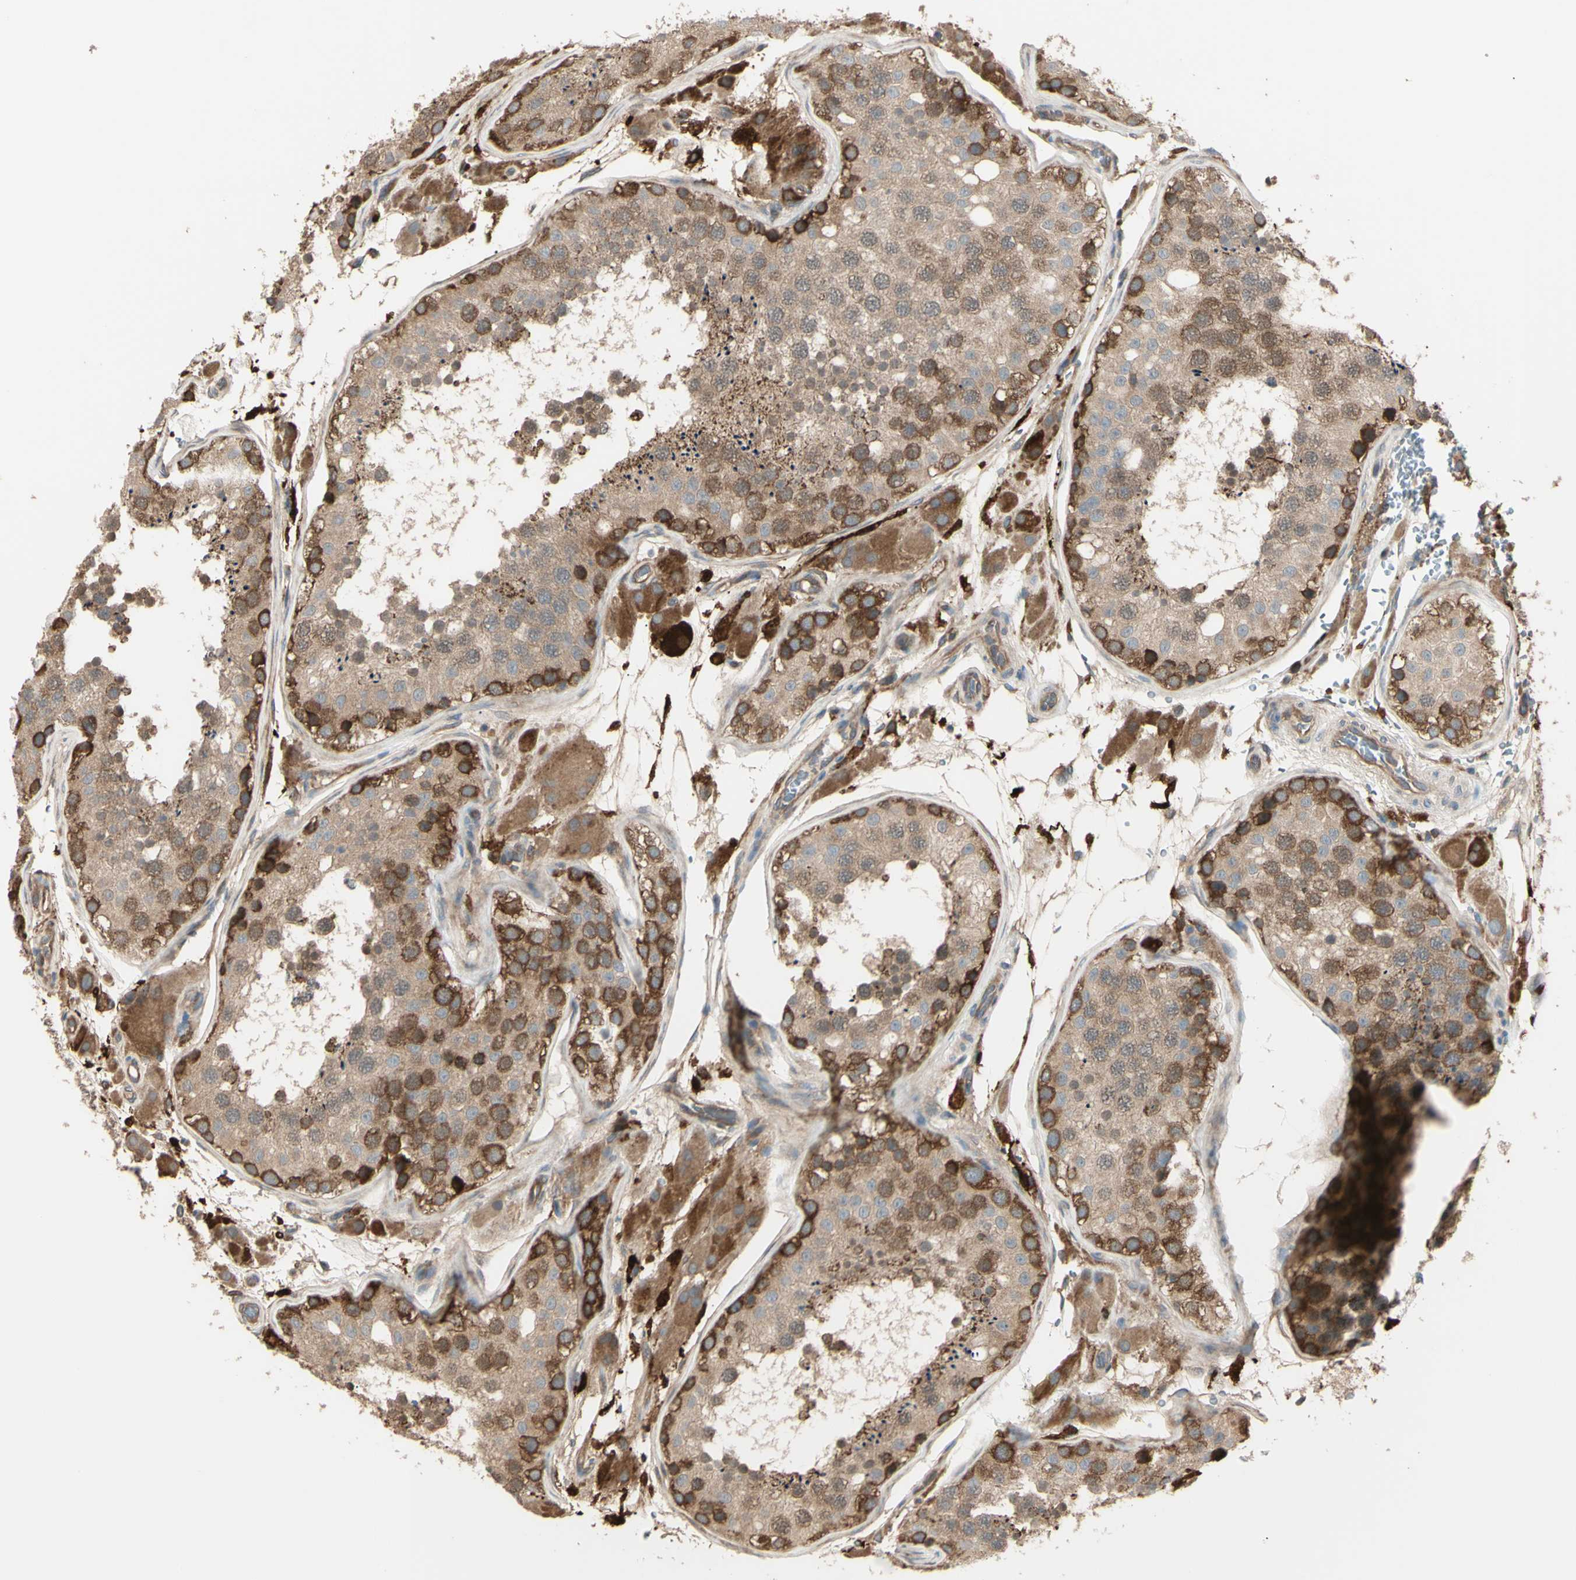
{"staining": {"intensity": "strong", "quantity": ">75%", "location": "cytoplasmic/membranous"}, "tissue": "testis", "cell_type": "Cells in seminiferous ducts", "image_type": "normal", "snomed": [{"axis": "morphology", "description": "Normal tissue, NOS"}, {"axis": "topography", "description": "Testis"}], "caption": "Immunohistochemical staining of normal testis demonstrates high levels of strong cytoplasmic/membranous expression in about >75% of cells in seminiferous ducts. Nuclei are stained in blue.", "gene": "PTPN12", "patient": {"sex": "male", "age": 26}}